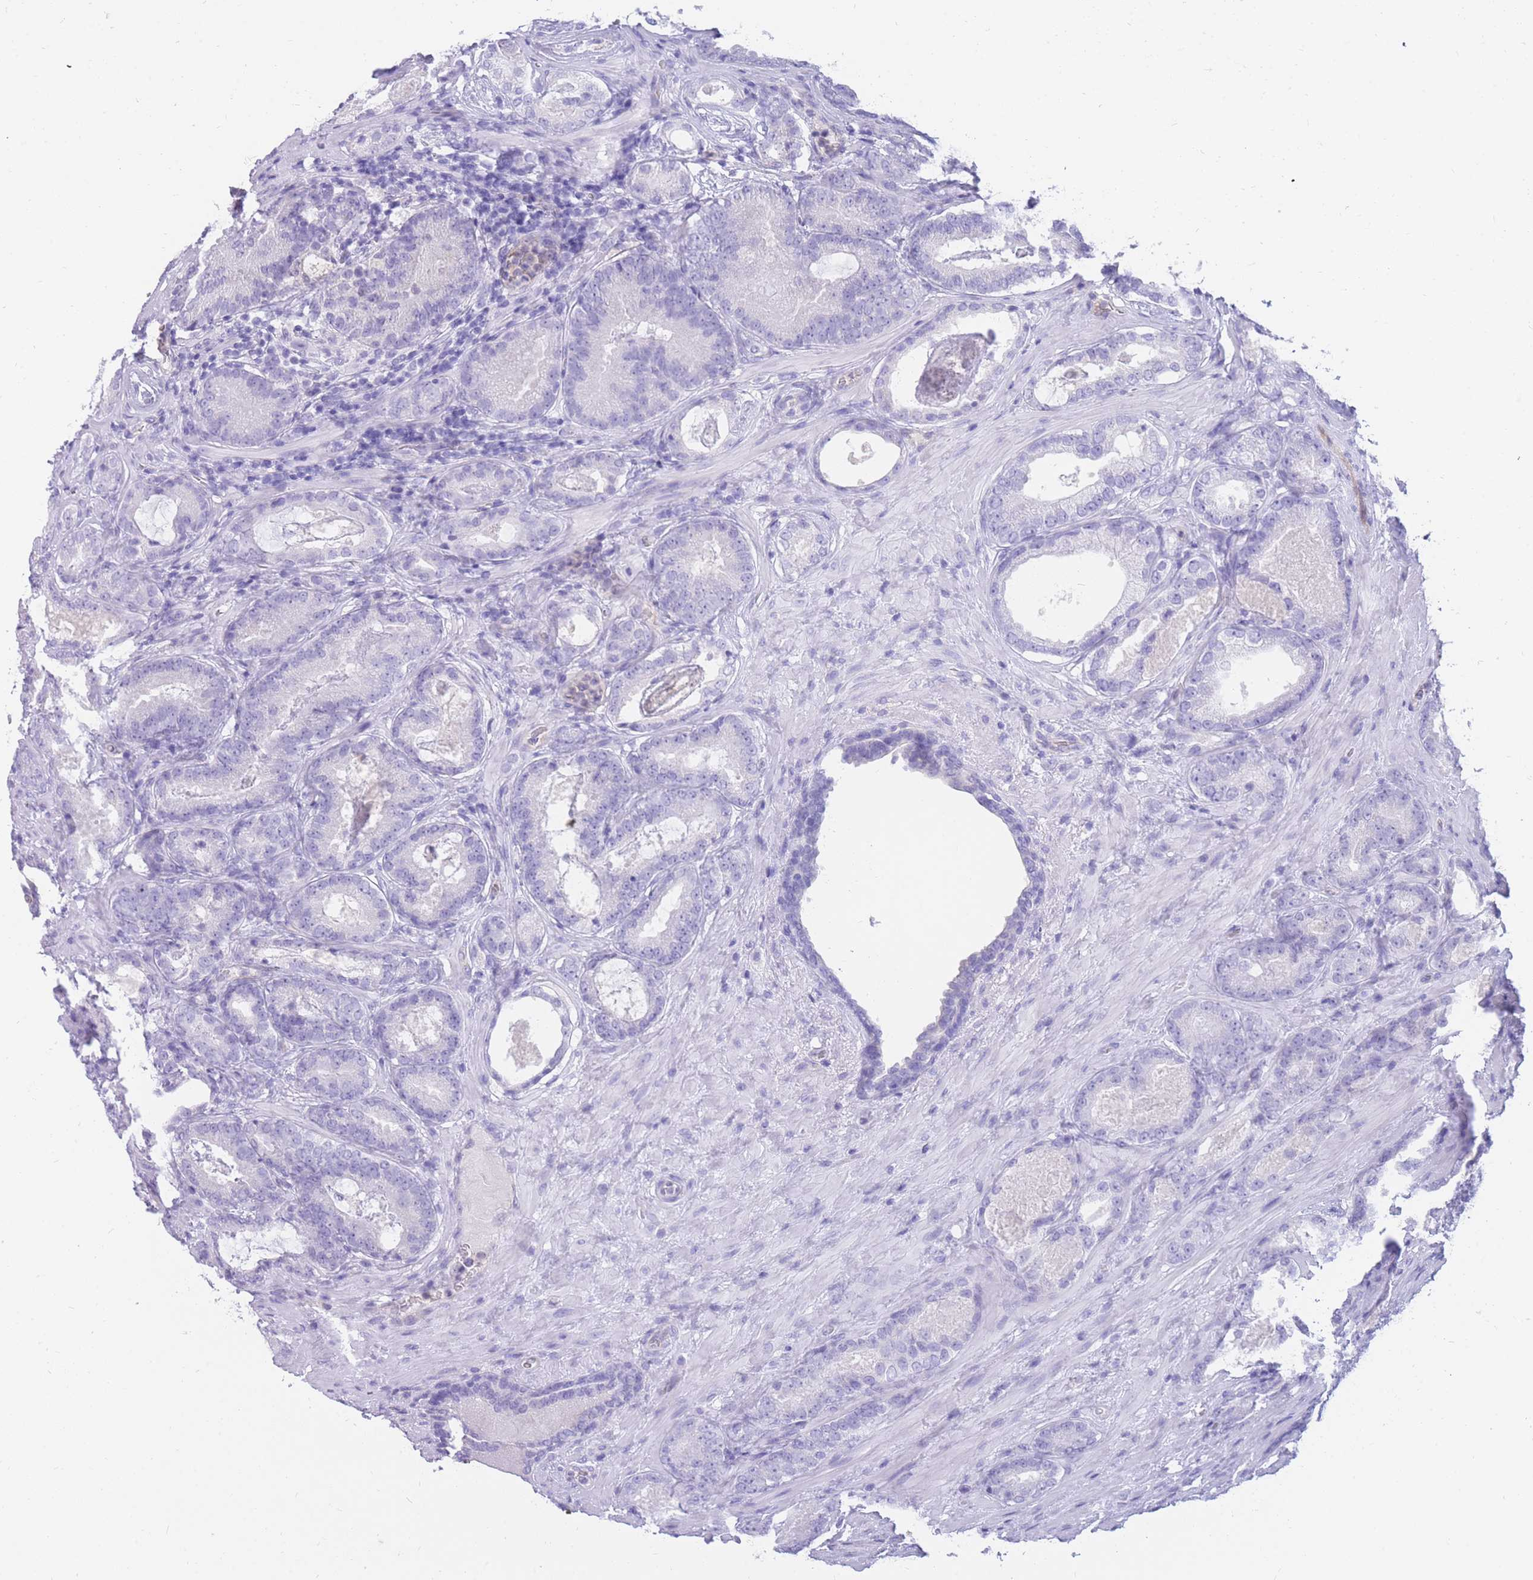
{"staining": {"intensity": "negative", "quantity": "none", "location": "none"}, "tissue": "prostate cancer", "cell_type": "Tumor cells", "image_type": "cancer", "snomed": [{"axis": "morphology", "description": "Adenocarcinoma, High grade"}, {"axis": "topography", "description": "Prostate"}], "caption": "Protein analysis of prostate cancer (high-grade adenocarcinoma) exhibits no significant expression in tumor cells.", "gene": "SULT1A1", "patient": {"sex": "male", "age": 66}}